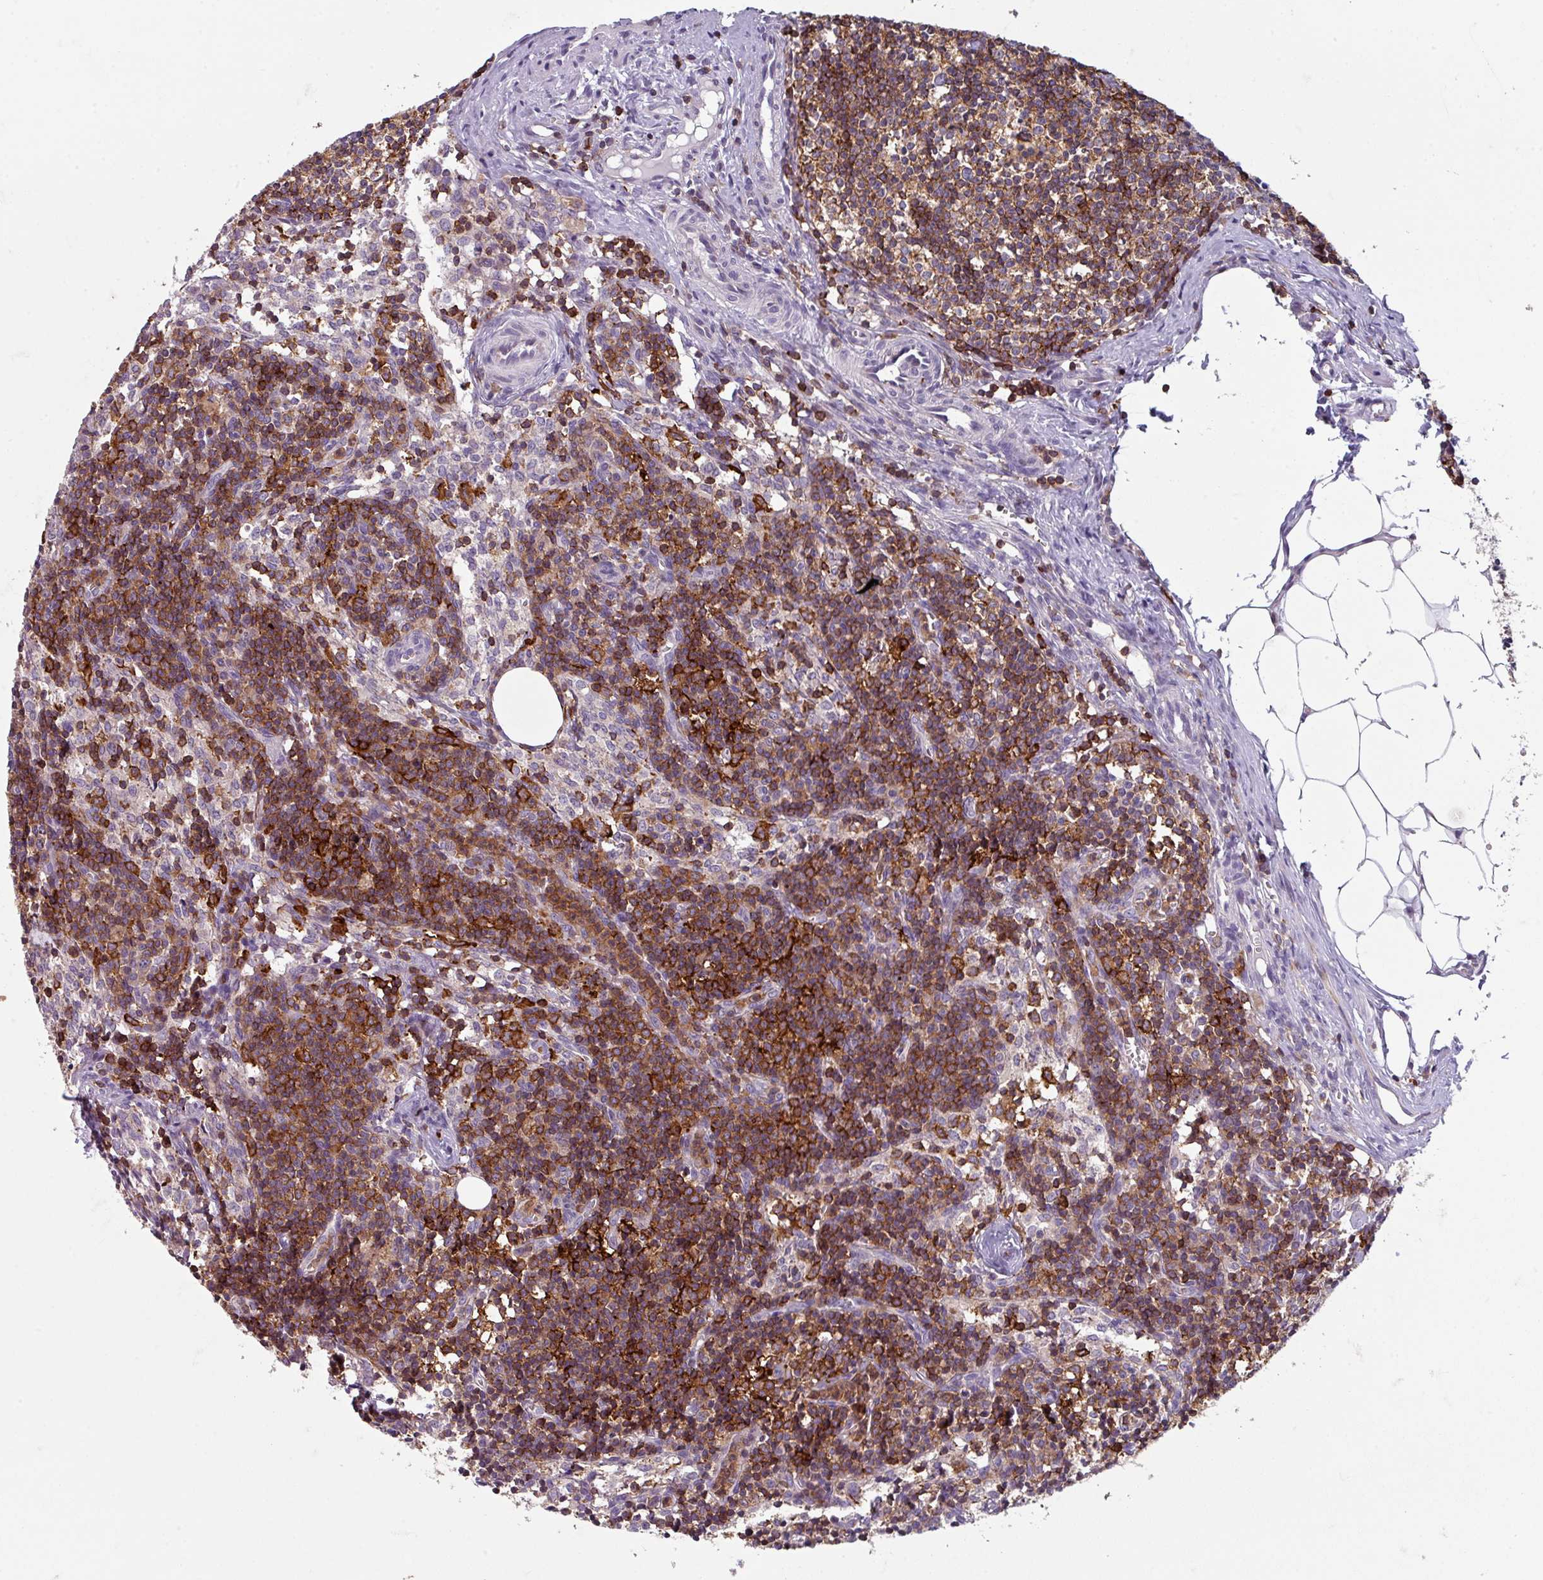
{"staining": {"intensity": "strong", "quantity": ">75%", "location": "cytoplasmic/membranous"}, "tissue": "lymph node", "cell_type": "Germinal center cells", "image_type": "normal", "snomed": [{"axis": "morphology", "description": "Normal tissue, NOS"}, {"axis": "topography", "description": "Lymph node"}], "caption": "Immunohistochemical staining of benign human lymph node shows high levels of strong cytoplasmic/membranous positivity in about >75% of germinal center cells. Nuclei are stained in blue.", "gene": "NEDD9", "patient": {"sex": "female", "age": 30}}